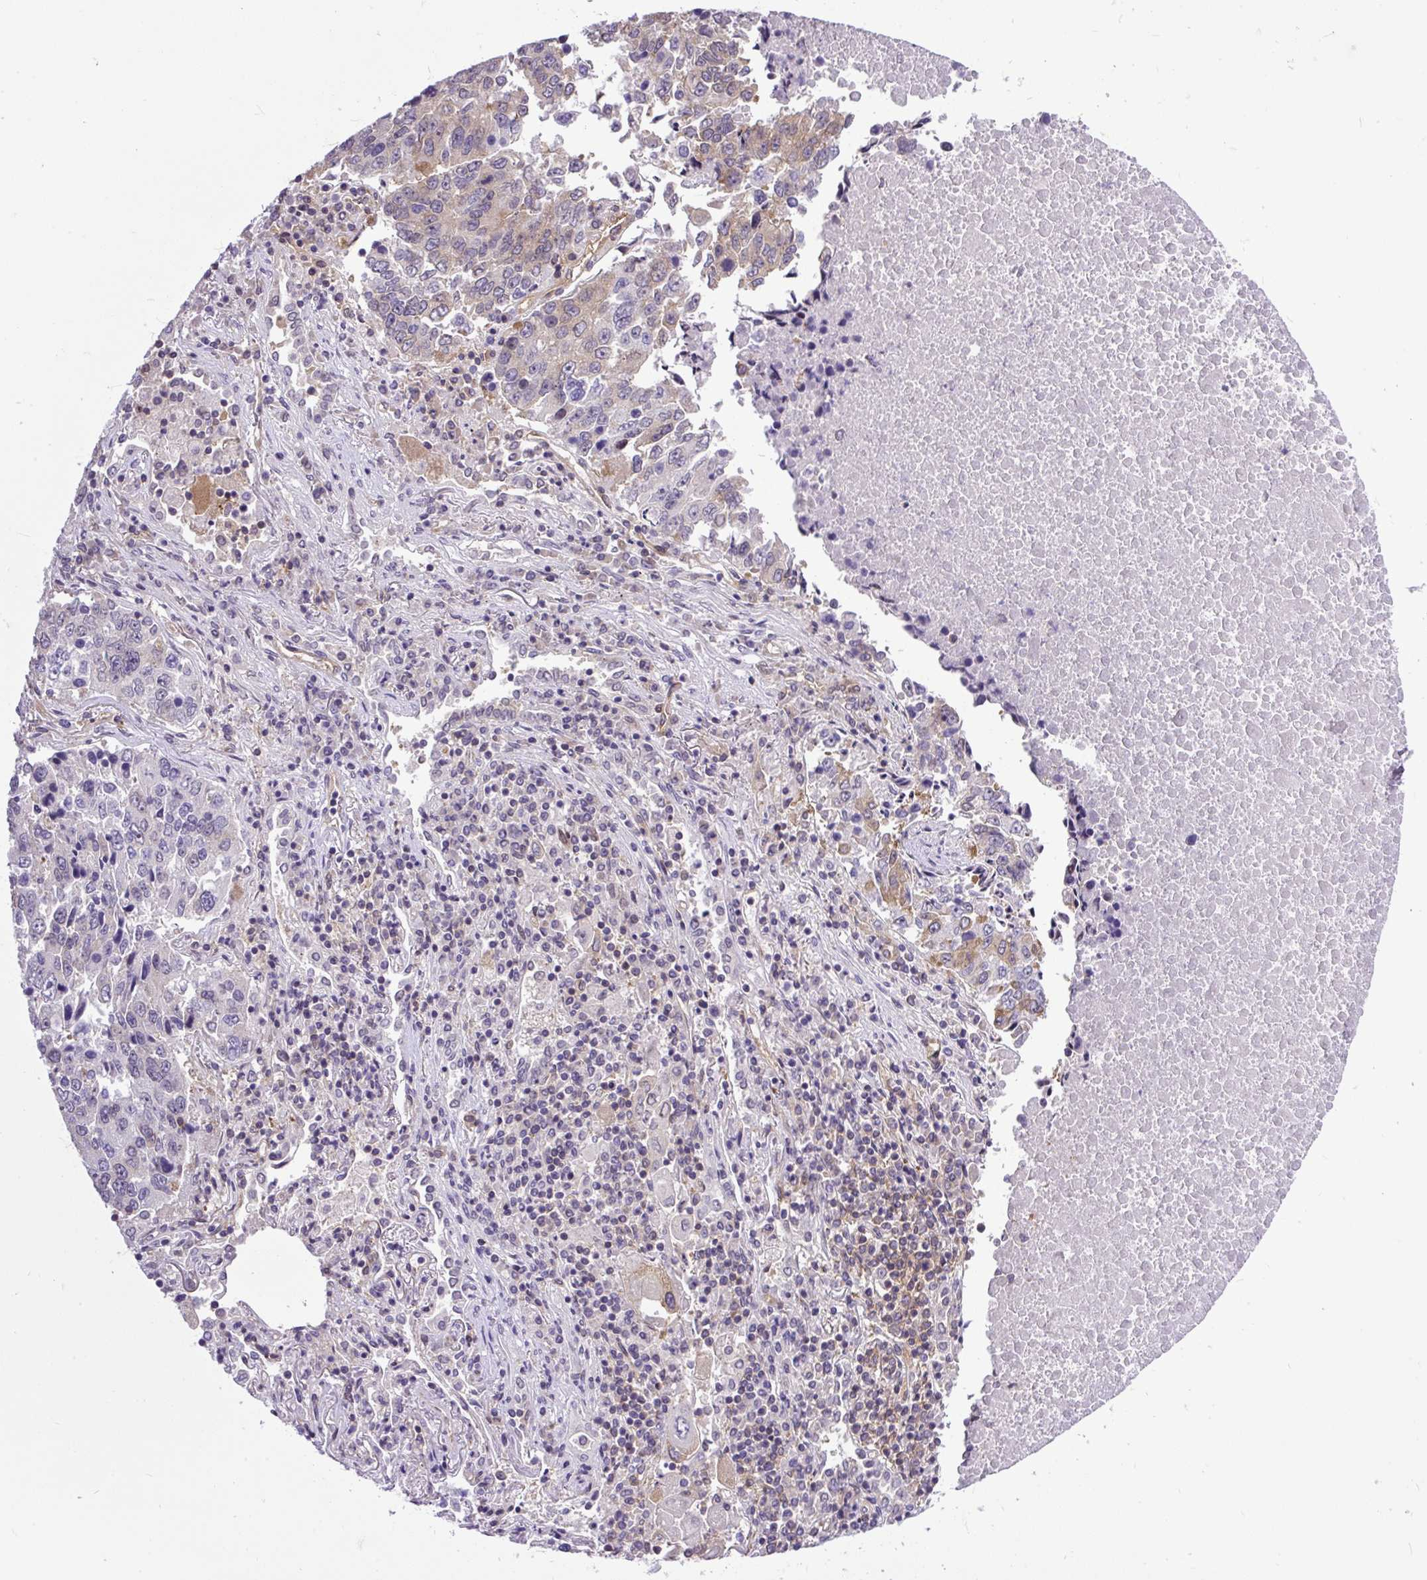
{"staining": {"intensity": "moderate", "quantity": "25%-75%", "location": "cytoplasmic/membranous"}, "tissue": "lung cancer", "cell_type": "Tumor cells", "image_type": "cancer", "snomed": [{"axis": "morphology", "description": "Squamous cell carcinoma, NOS"}, {"axis": "topography", "description": "Lung"}], "caption": "Protein expression by immunohistochemistry (IHC) reveals moderate cytoplasmic/membranous staining in approximately 25%-75% of tumor cells in lung squamous cell carcinoma. Immunohistochemistry (ihc) stains the protein in brown and the nuclei are stained blue.", "gene": "TRIM17", "patient": {"sex": "female", "age": 66}}